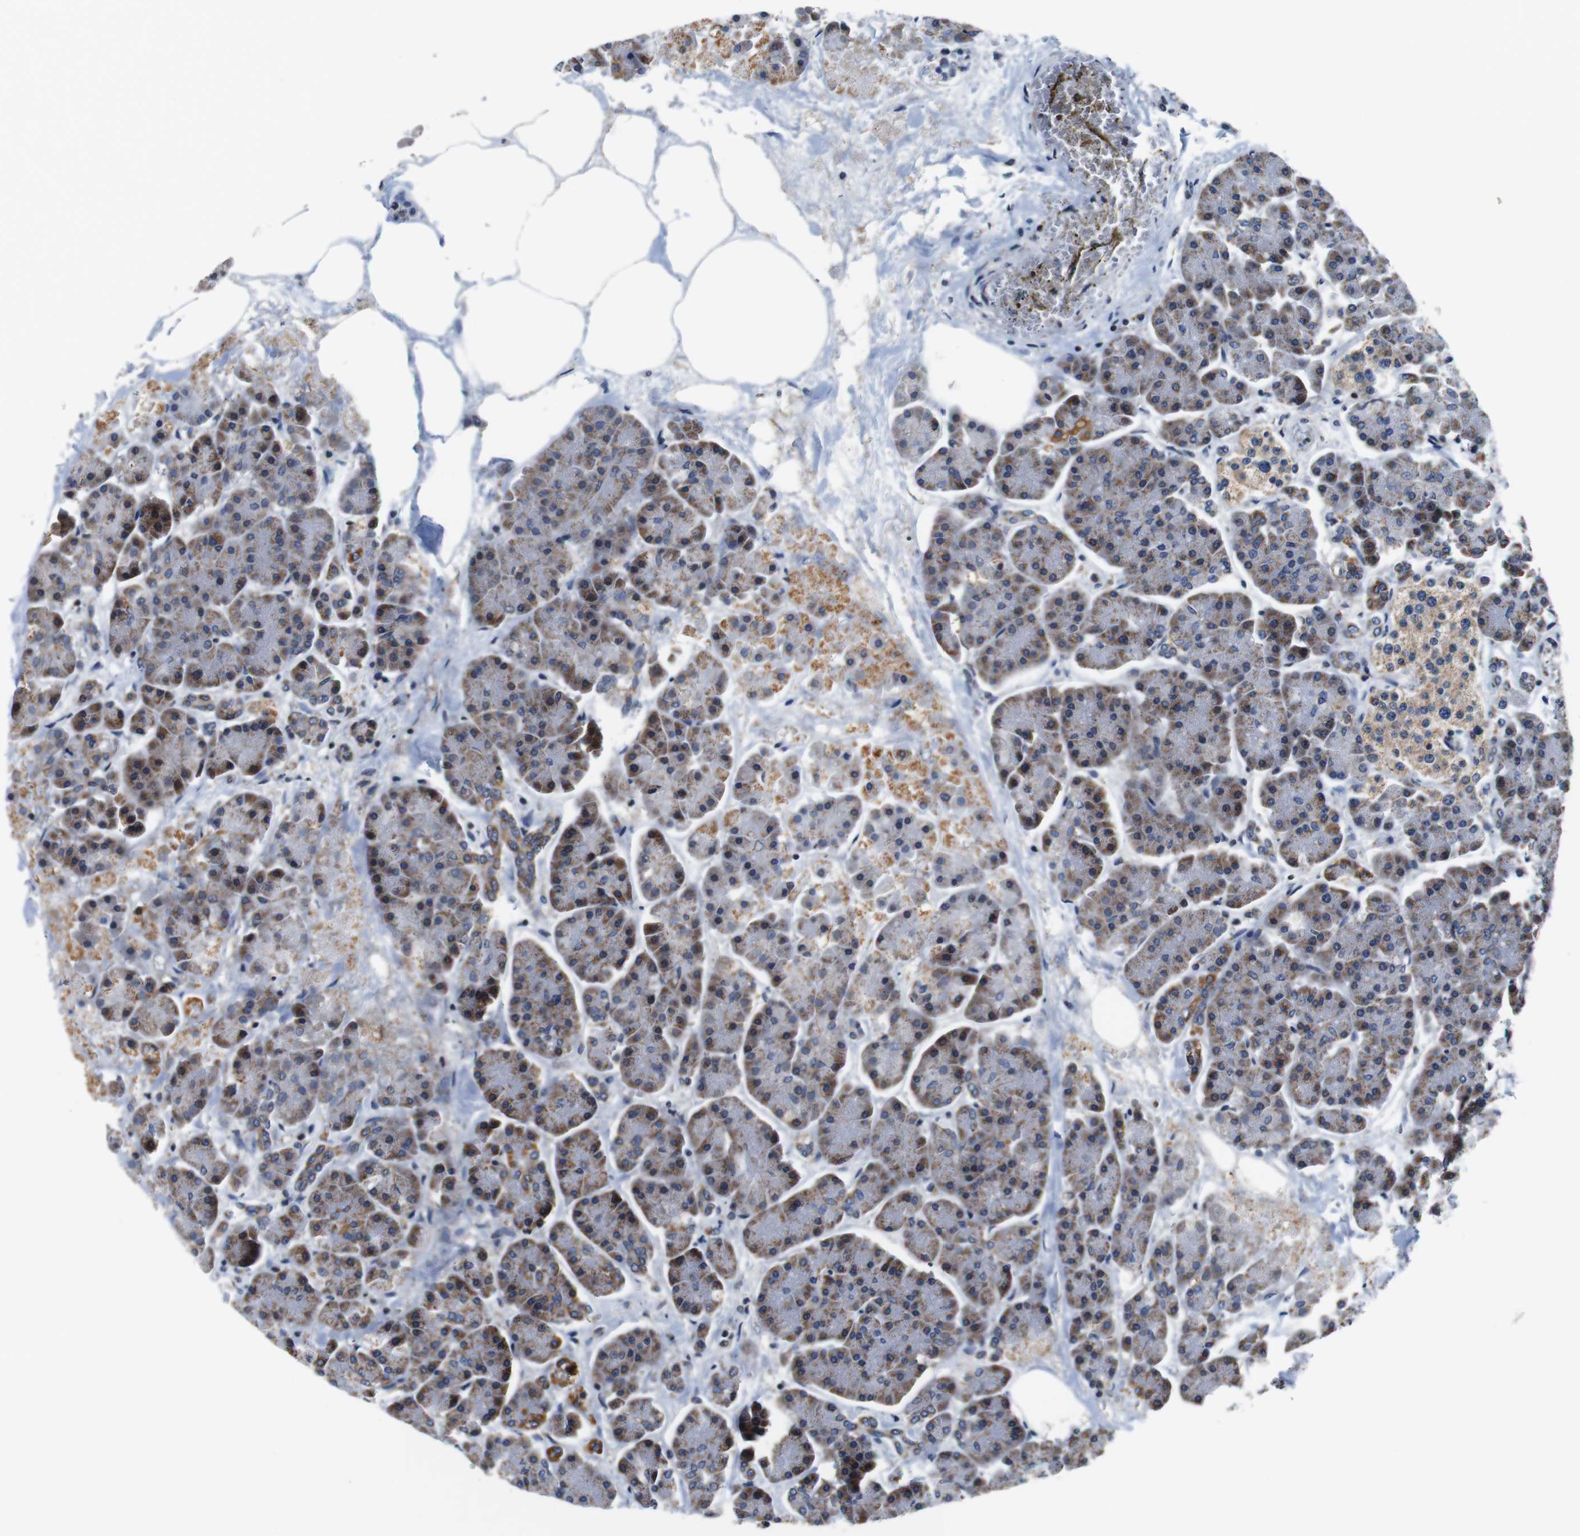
{"staining": {"intensity": "moderate", "quantity": ">75%", "location": "cytoplasmic/membranous"}, "tissue": "pancreas", "cell_type": "Exocrine glandular cells", "image_type": "normal", "snomed": [{"axis": "morphology", "description": "Normal tissue, NOS"}, {"axis": "topography", "description": "Pancreas"}], "caption": "Immunohistochemistry micrograph of unremarkable pancreas: human pancreas stained using immunohistochemistry exhibits medium levels of moderate protein expression localized specifically in the cytoplasmic/membranous of exocrine glandular cells, appearing as a cytoplasmic/membranous brown color.", "gene": "LRP4", "patient": {"sex": "female", "age": 70}}